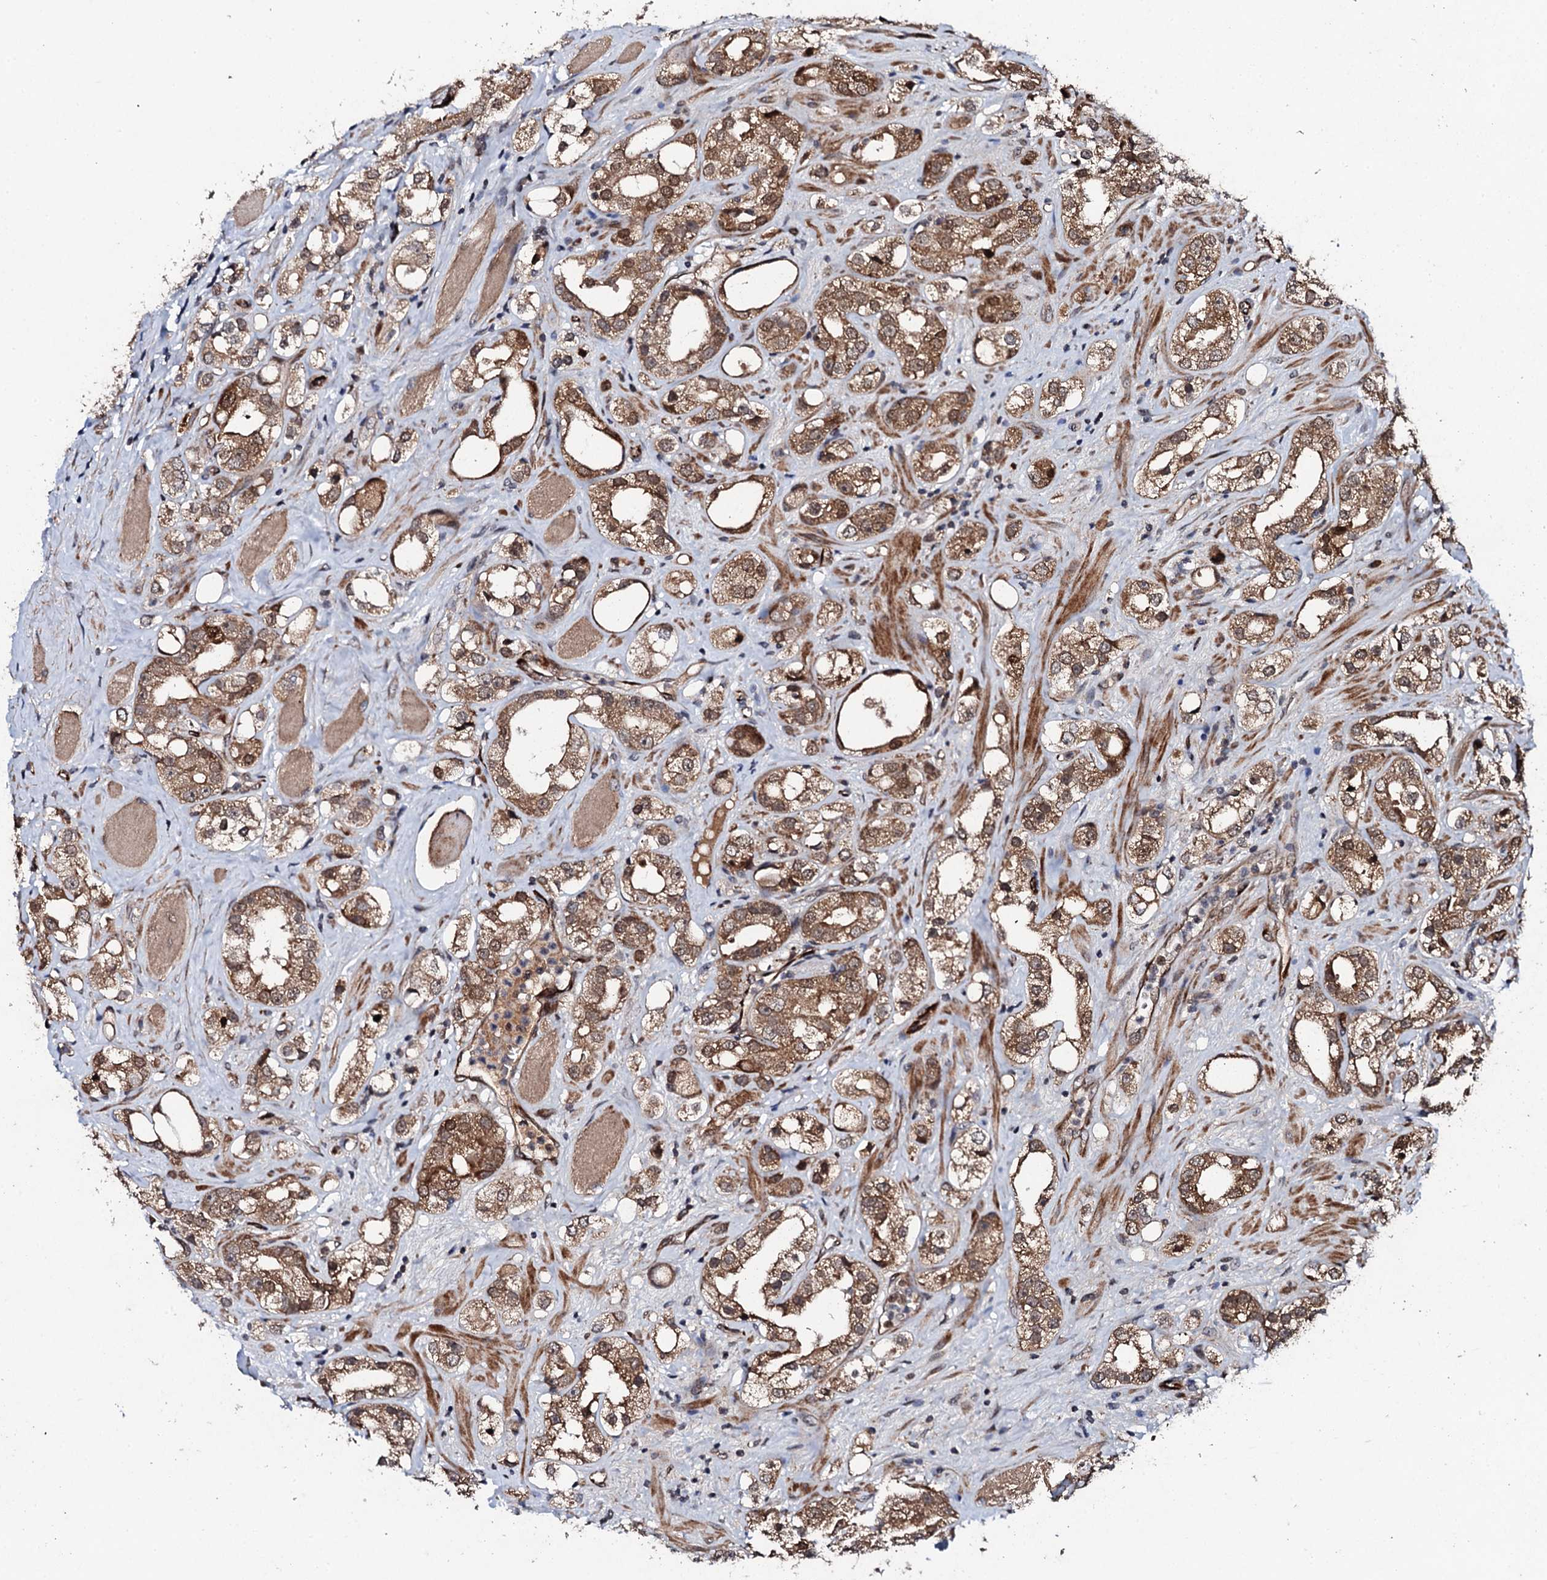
{"staining": {"intensity": "moderate", "quantity": ">75%", "location": "cytoplasmic/membranous,nuclear"}, "tissue": "prostate cancer", "cell_type": "Tumor cells", "image_type": "cancer", "snomed": [{"axis": "morphology", "description": "Adenocarcinoma, NOS"}, {"axis": "topography", "description": "Prostate"}], "caption": "An immunohistochemistry (IHC) micrograph of tumor tissue is shown. Protein staining in brown shows moderate cytoplasmic/membranous and nuclear positivity in prostate adenocarcinoma within tumor cells.", "gene": "FAM111A", "patient": {"sex": "male", "age": 79}}